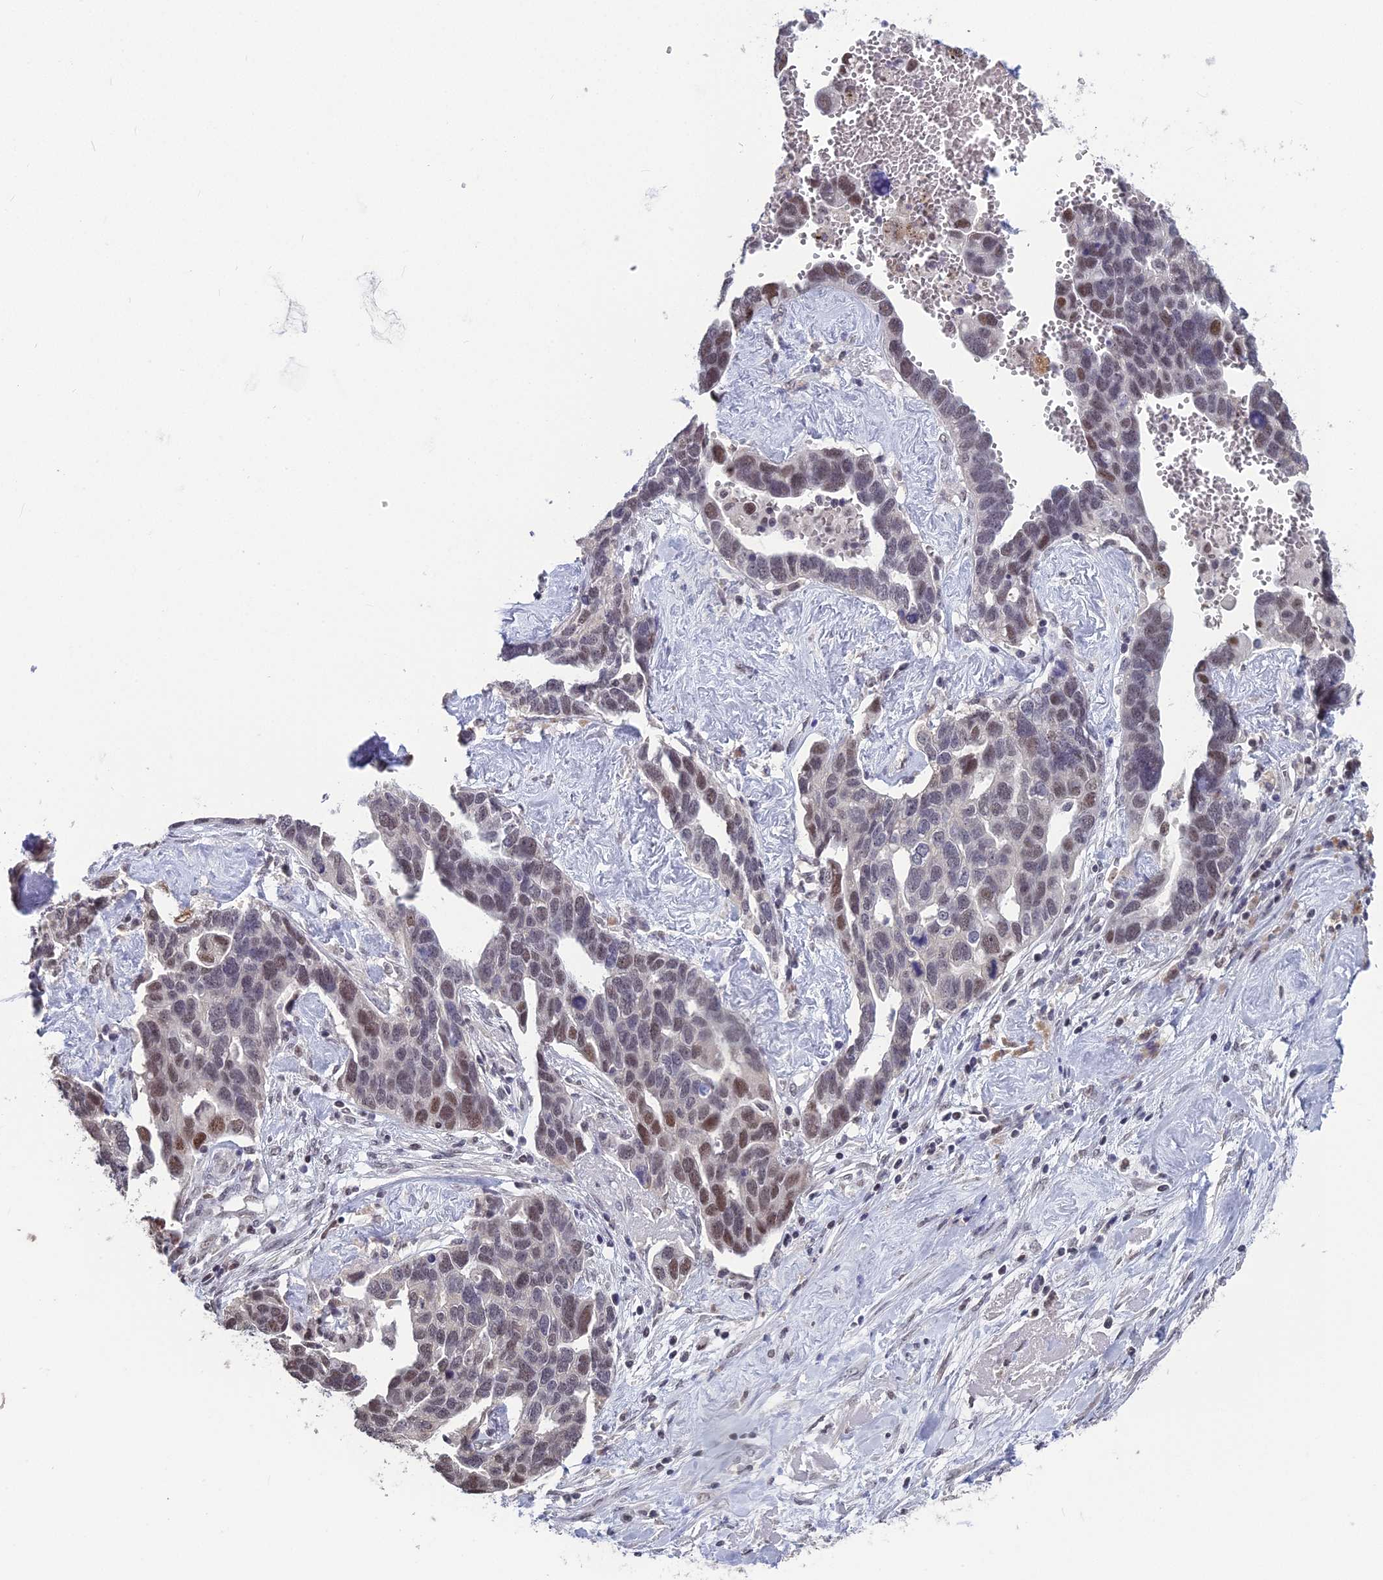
{"staining": {"intensity": "moderate", "quantity": "25%-75%", "location": "nuclear"}, "tissue": "ovarian cancer", "cell_type": "Tumor cells", "image_type": "cancer", "snomed": [{"axis": "morphology", "description": "Cystadenocarcinoma, serous, NOS"}, {"axis": "topography", "description": "Ovary"}], "caption": "There is medium levels of moderate nuclear staining in tumor cells of ovarian cancer (serous cystadenocarcinoma), as demonstrated by immunohistochemical staining (brown color).", "gene": "MT-CO3", "patient": {"sex": "female", "age": 54}}